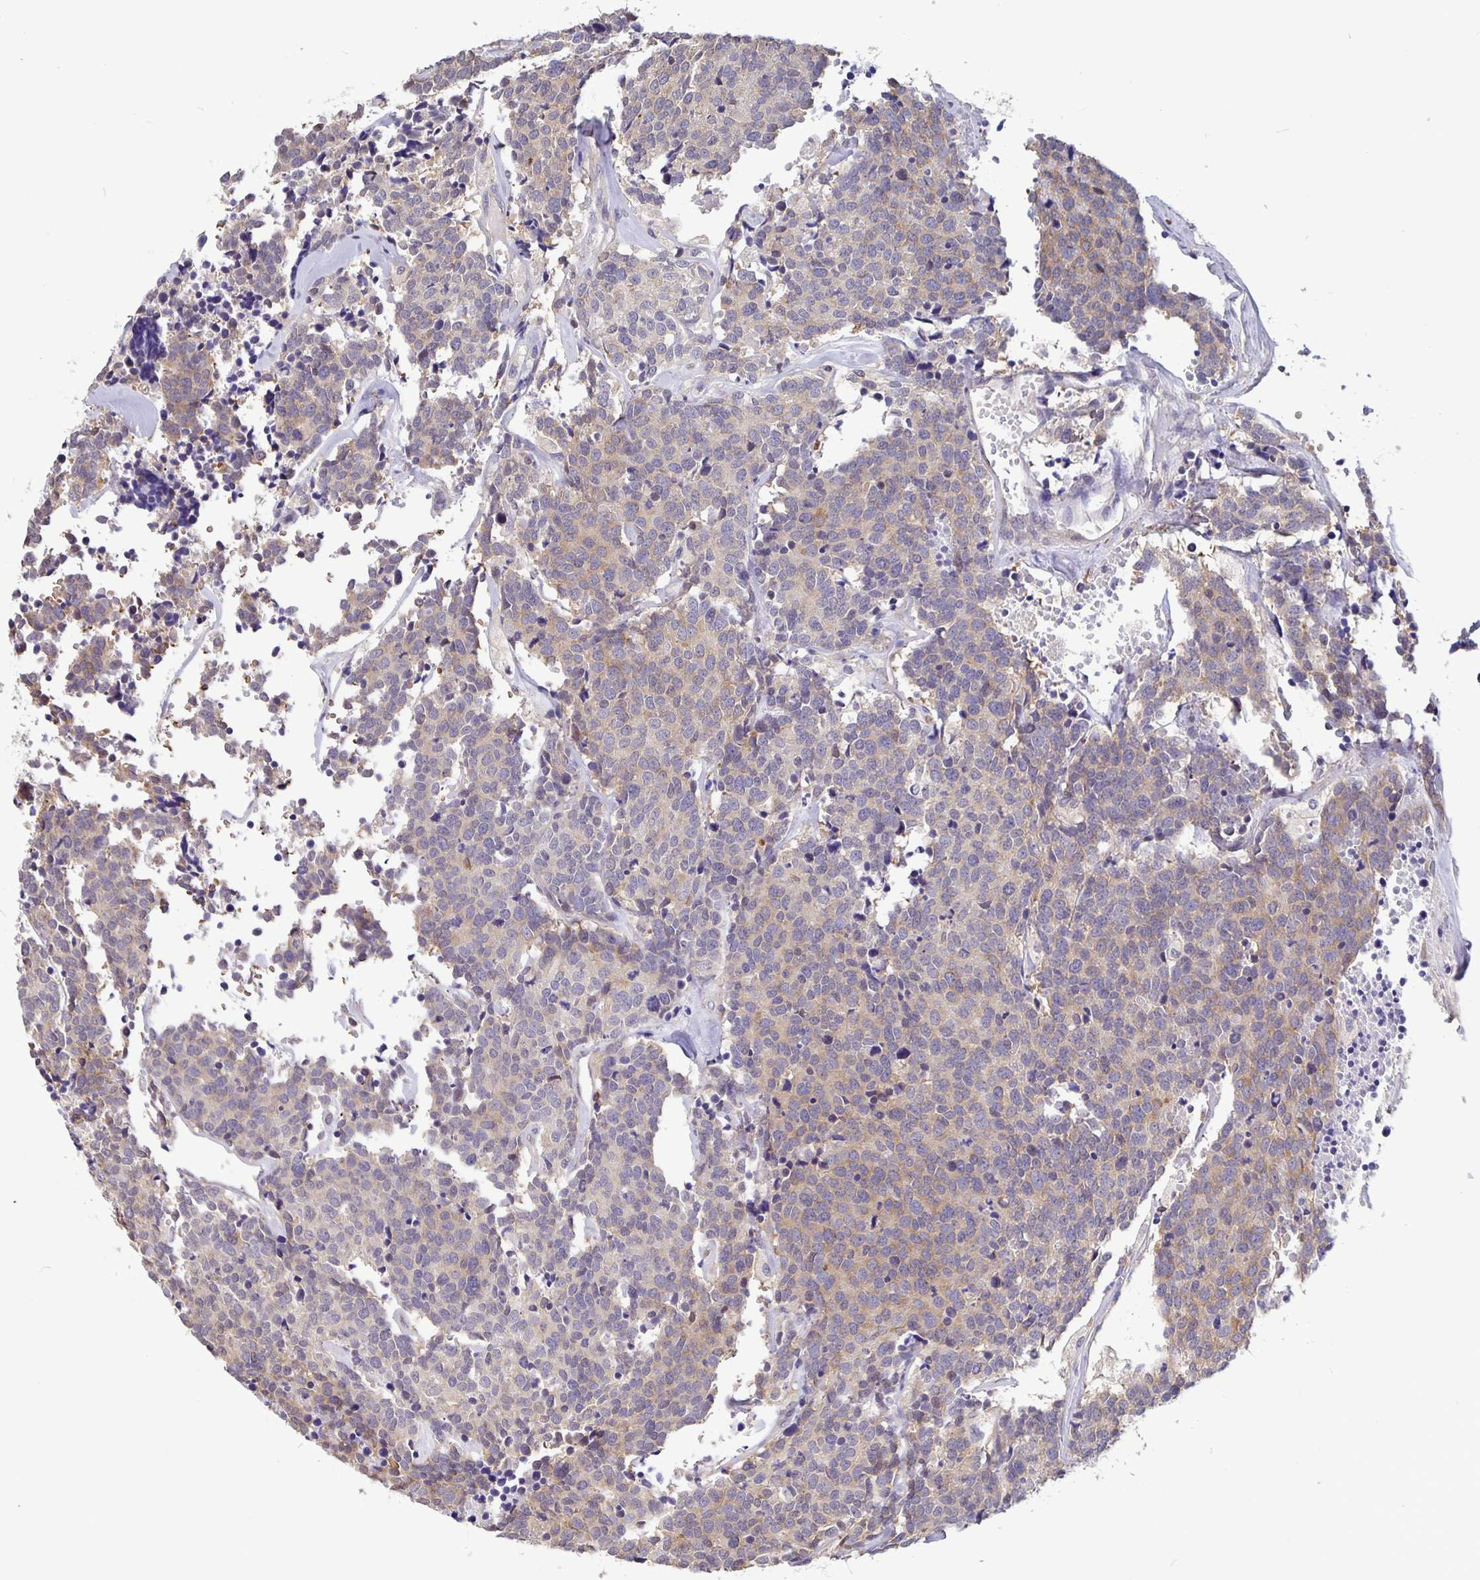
{"staining": {"intensity": "negative", "quantity": "none", "location": "none"}, "tissue": "carcinoid", "cell_type": "Tumor cells", "image_type": "cancer", "snomed": [{"axis": "morphology", "description": "Carcinoid, malignant, NOS"}, {"axis": "topography", "description": "Skin"}], "caption": "Immunohistochemistry of human carcinoid exhibits no expression in tumor cells.", "gene": "FEM1C", "patient": {"sex": "female", "age": 79}}